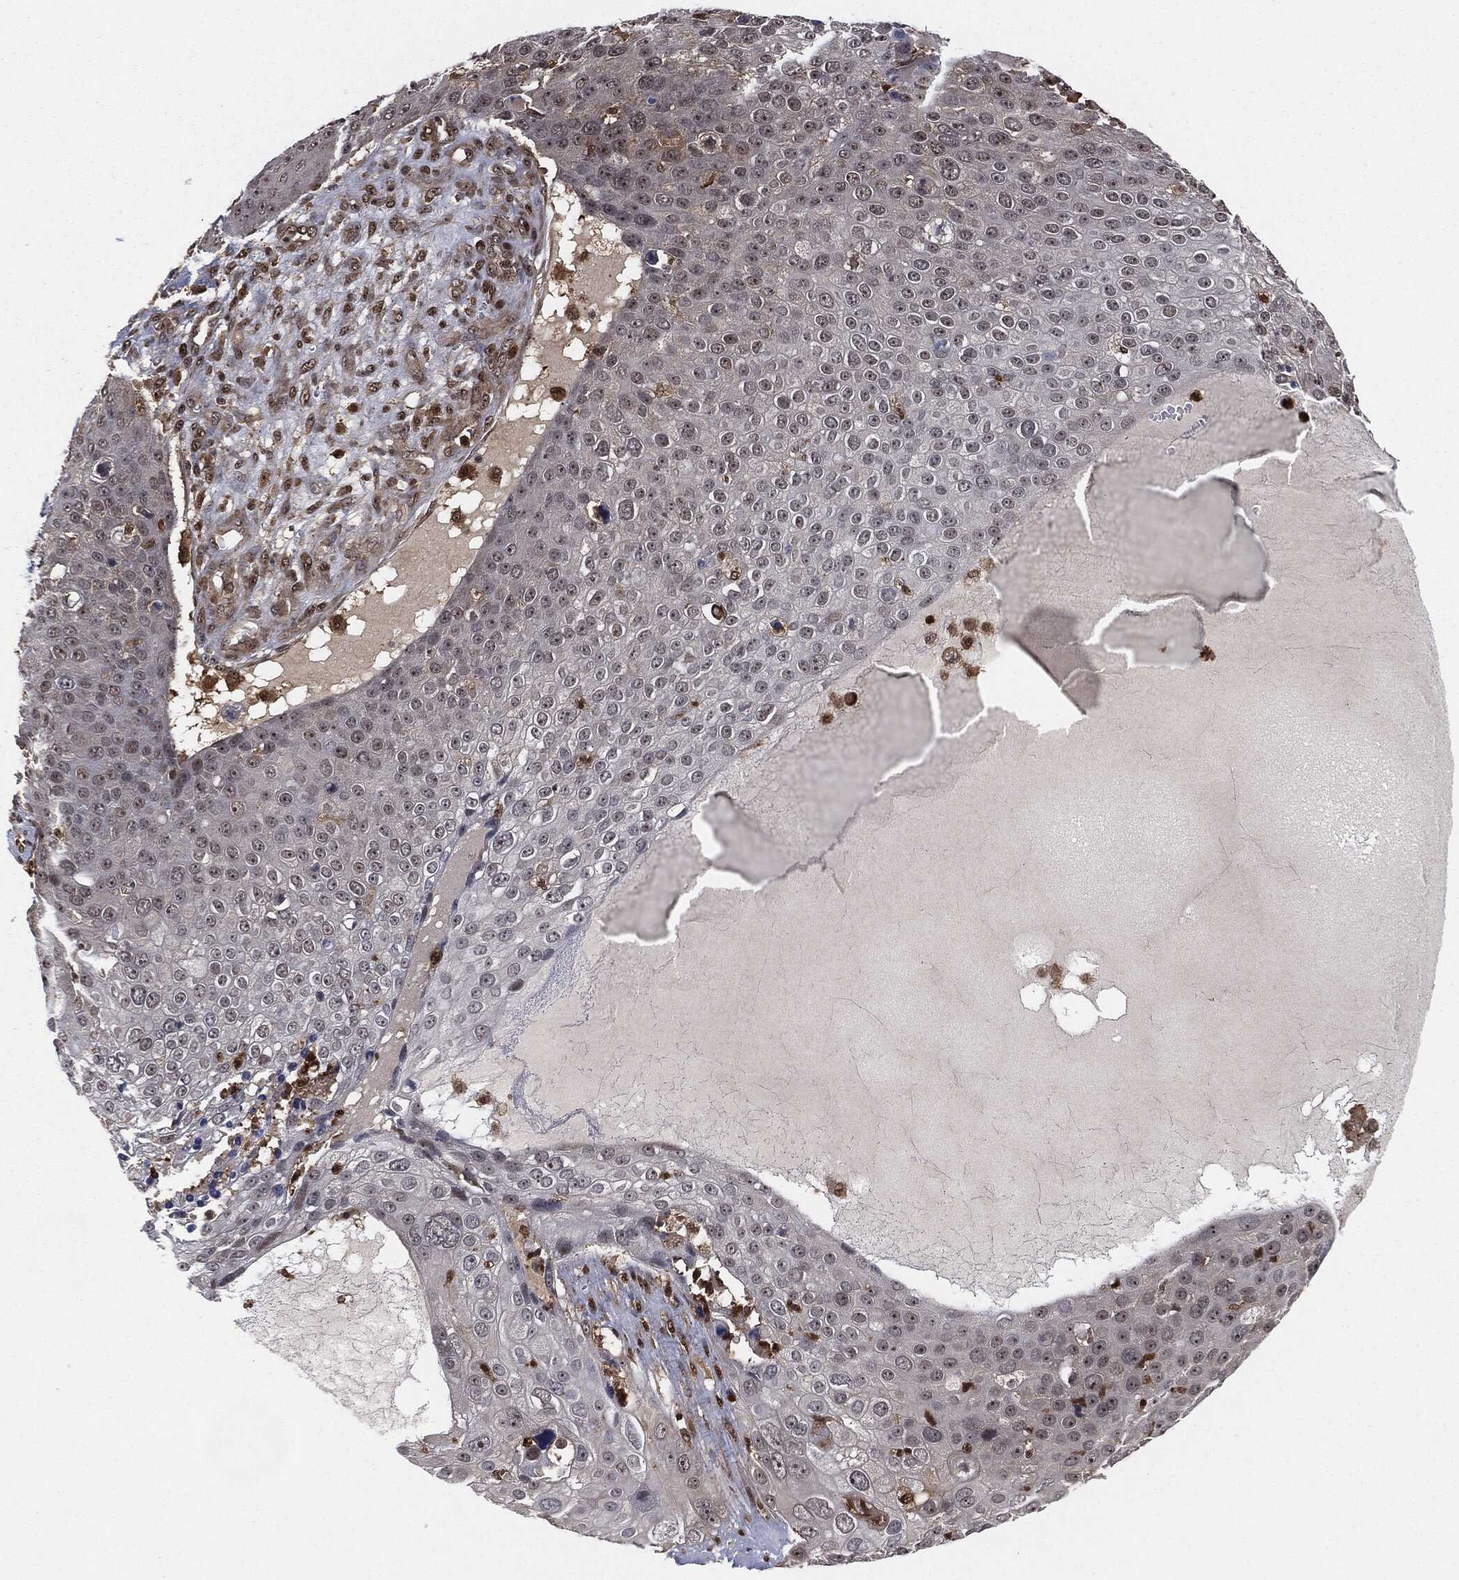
{"staining": {"intensity": "negative", "quantity": "none", "location": "none"}, "tissue": "skin cancer", "cell_type": "Tumor cells", "image_type": "cancer", "snomed": [{"axis": "morphology", "description": "Squamous cell carcinoma, NOS"}, {"axis": "topography", "description": "Skin"}], "caption": "Histopathology image shows no protein staining in tumor cells of skin cancer tissue.", "gene": "CAPRIN2", "patient": {"sex": "male", "age": 71}}